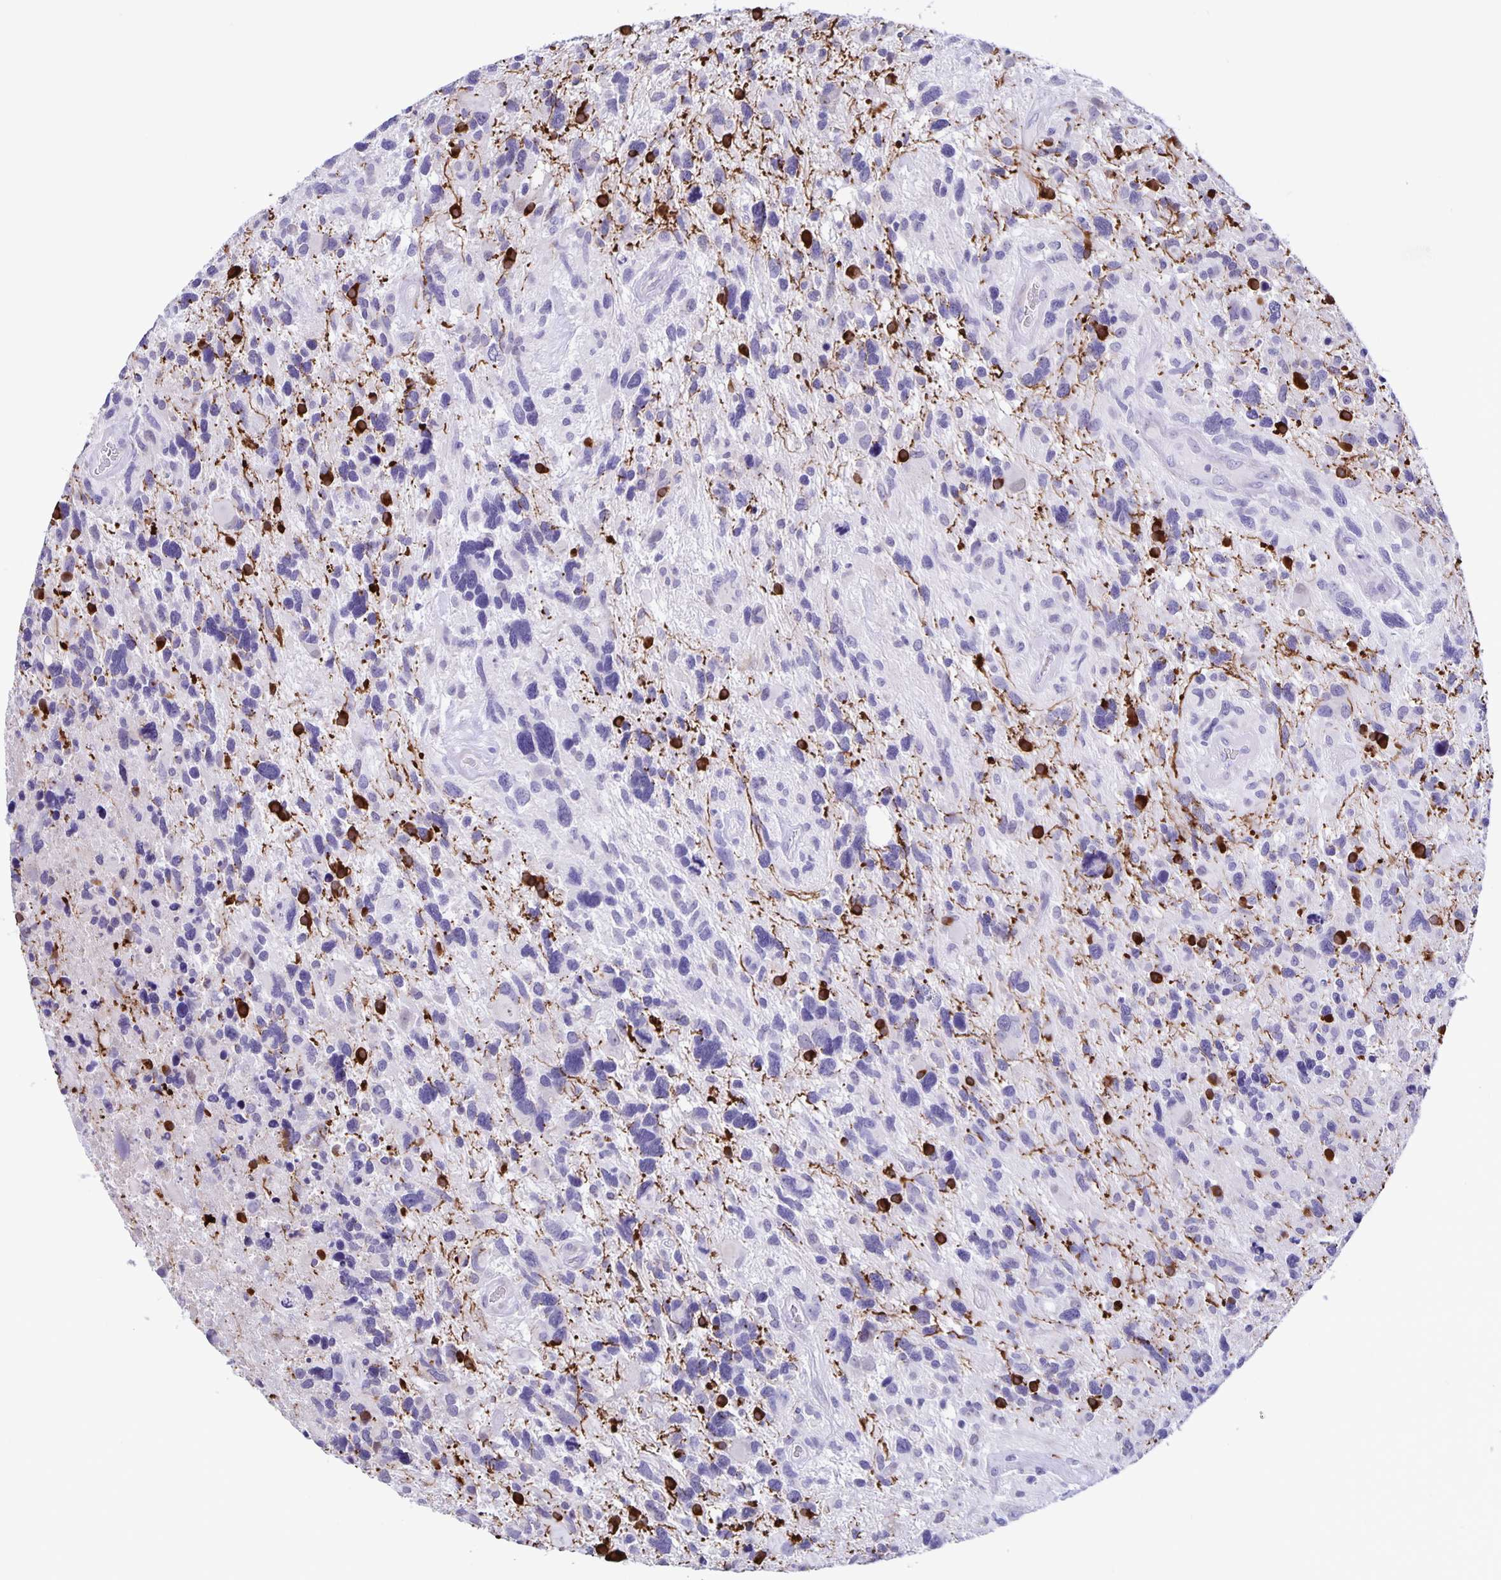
{"staining": {"intensity": "negative", "quantity": "none", "location": "none"}, "tissue": "glioma", "cell_type": "Tumor cells", "image_type": "cancer", "snomed": [{"axis": "morphology", "description": "Glioma, malignant, High grade"}, {"axis": "topography", "description": "Brain"}], "caption": "Immunohistochemistry (IHC) of glioma exhibits no positivity in tumor cells.", "gene": "ERMN", "patient": {"sex": "male", "age": 49}}